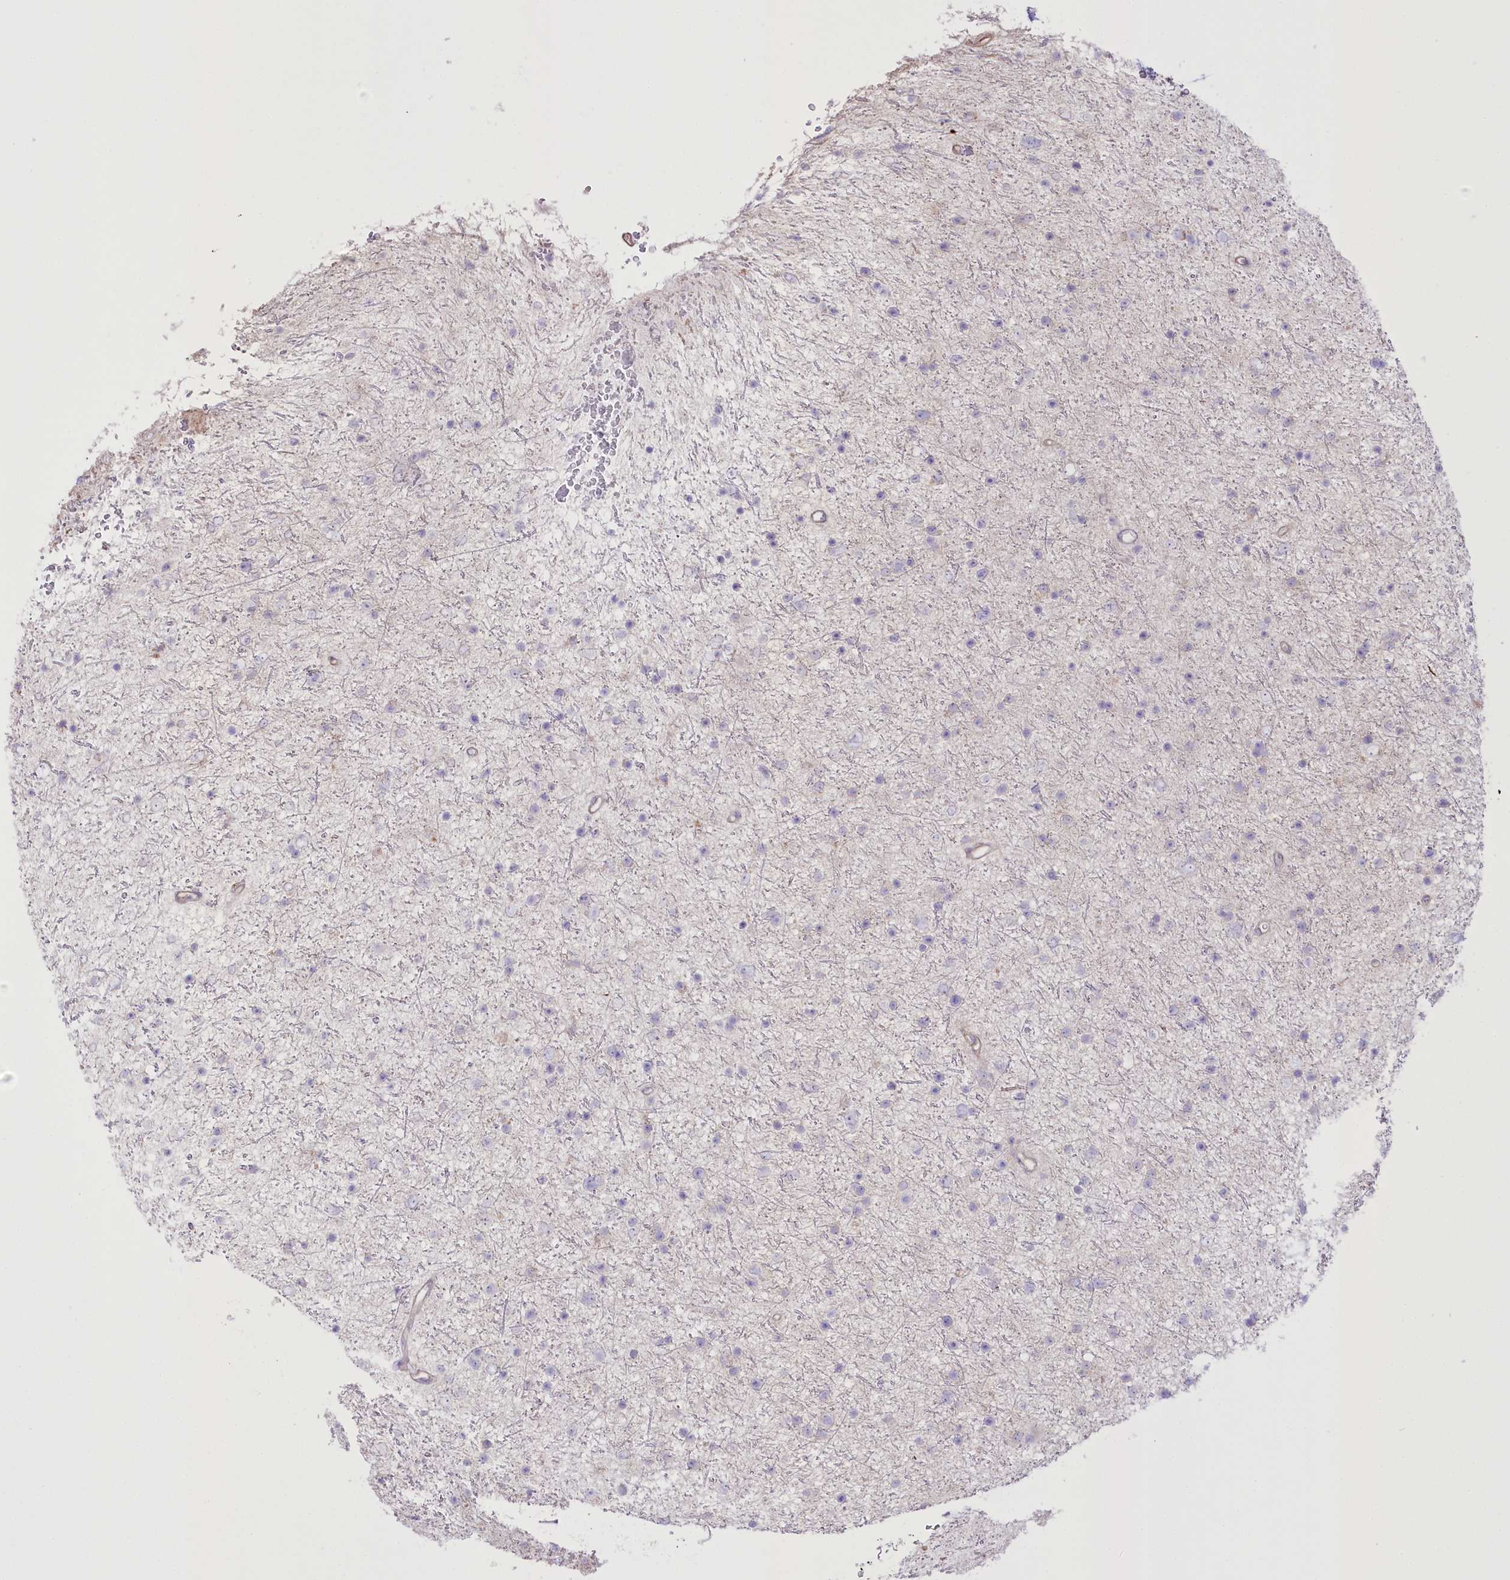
{"staining": {"intensity": "negative", "quantity": "none", "location": "none"}, "tissue": "glioma", "cell_type": "Tumor cells", "image_type": "cancer", "snomed": [{"axis": "morphology", "description": "Glioma, malignant, Low grade"}, {"axis": "topography", "description": "Cerebral cortex"}], "caption": "The micrograph exhibits no significant staining in tumor cells of glioma. The staining is performed using DAB (3,3'-diaminobenzidine) brown chromogen with nuclei counter-stained in using hematoxylin.", "gene": "FAM216A", "patient": {"sex": "female", "age": 39}}